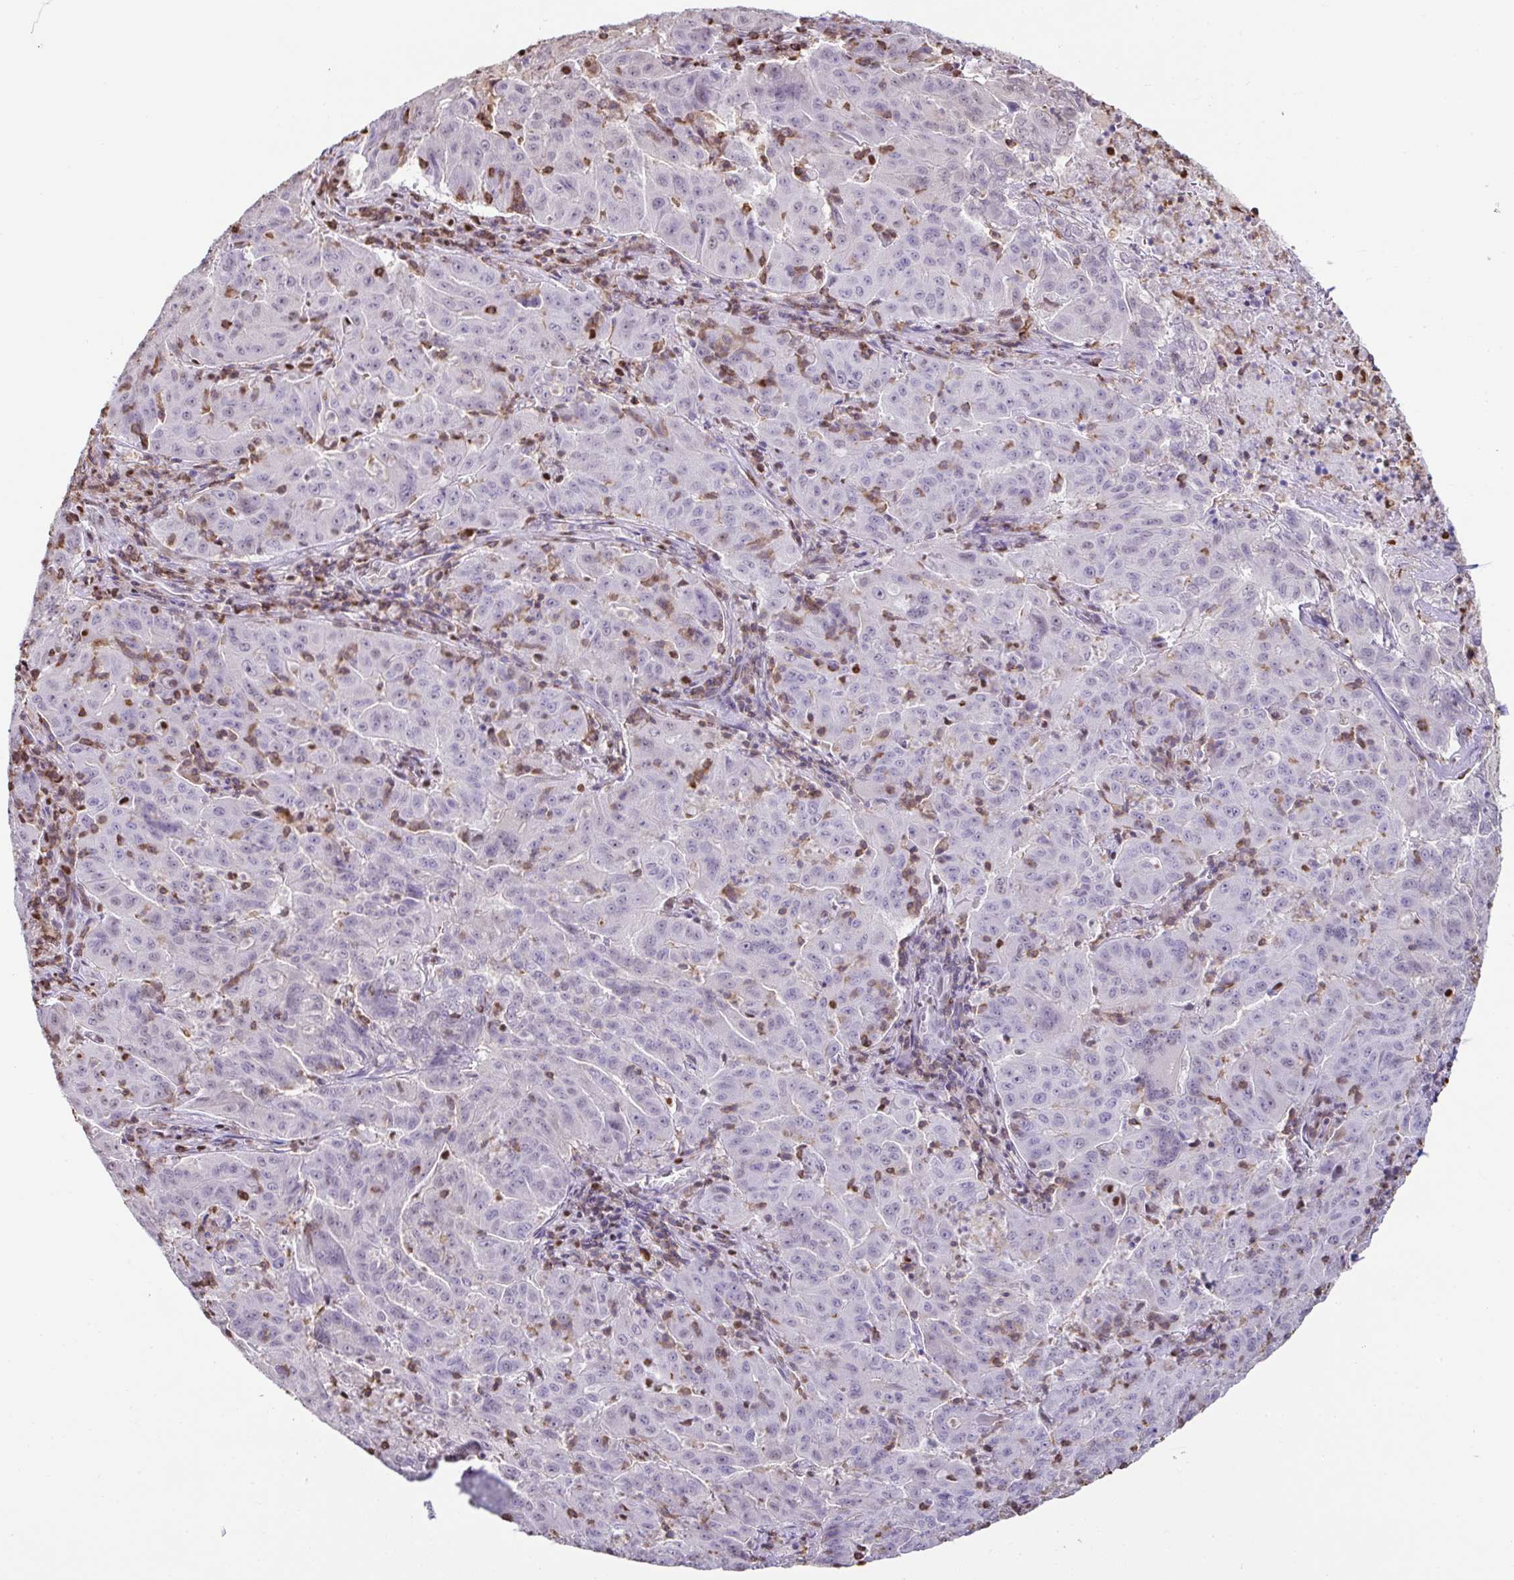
{"staining": {"intensity": "negative", "quantity": "none", "location": "none"}, "tissue": "pancreatic cancer", "cell_type": "Tumor cells", "image_type": "cancer", "snomed": [{"axis": "morphology", "description": "Adenocarcinoma, NOS"}, {"axis": "topography", "description": "Pancreas"}], "caption": "Adenocarcinoma (pancreatic) was stained to show a protein in brown. There is no significant staining in tumor cells. (Brightfield microscopy of DAB (3,3'-diaminobenzidine) IHC at high magnification).", "gene": "BTBD10", "patient": {"sex": "male", "age": 63}}